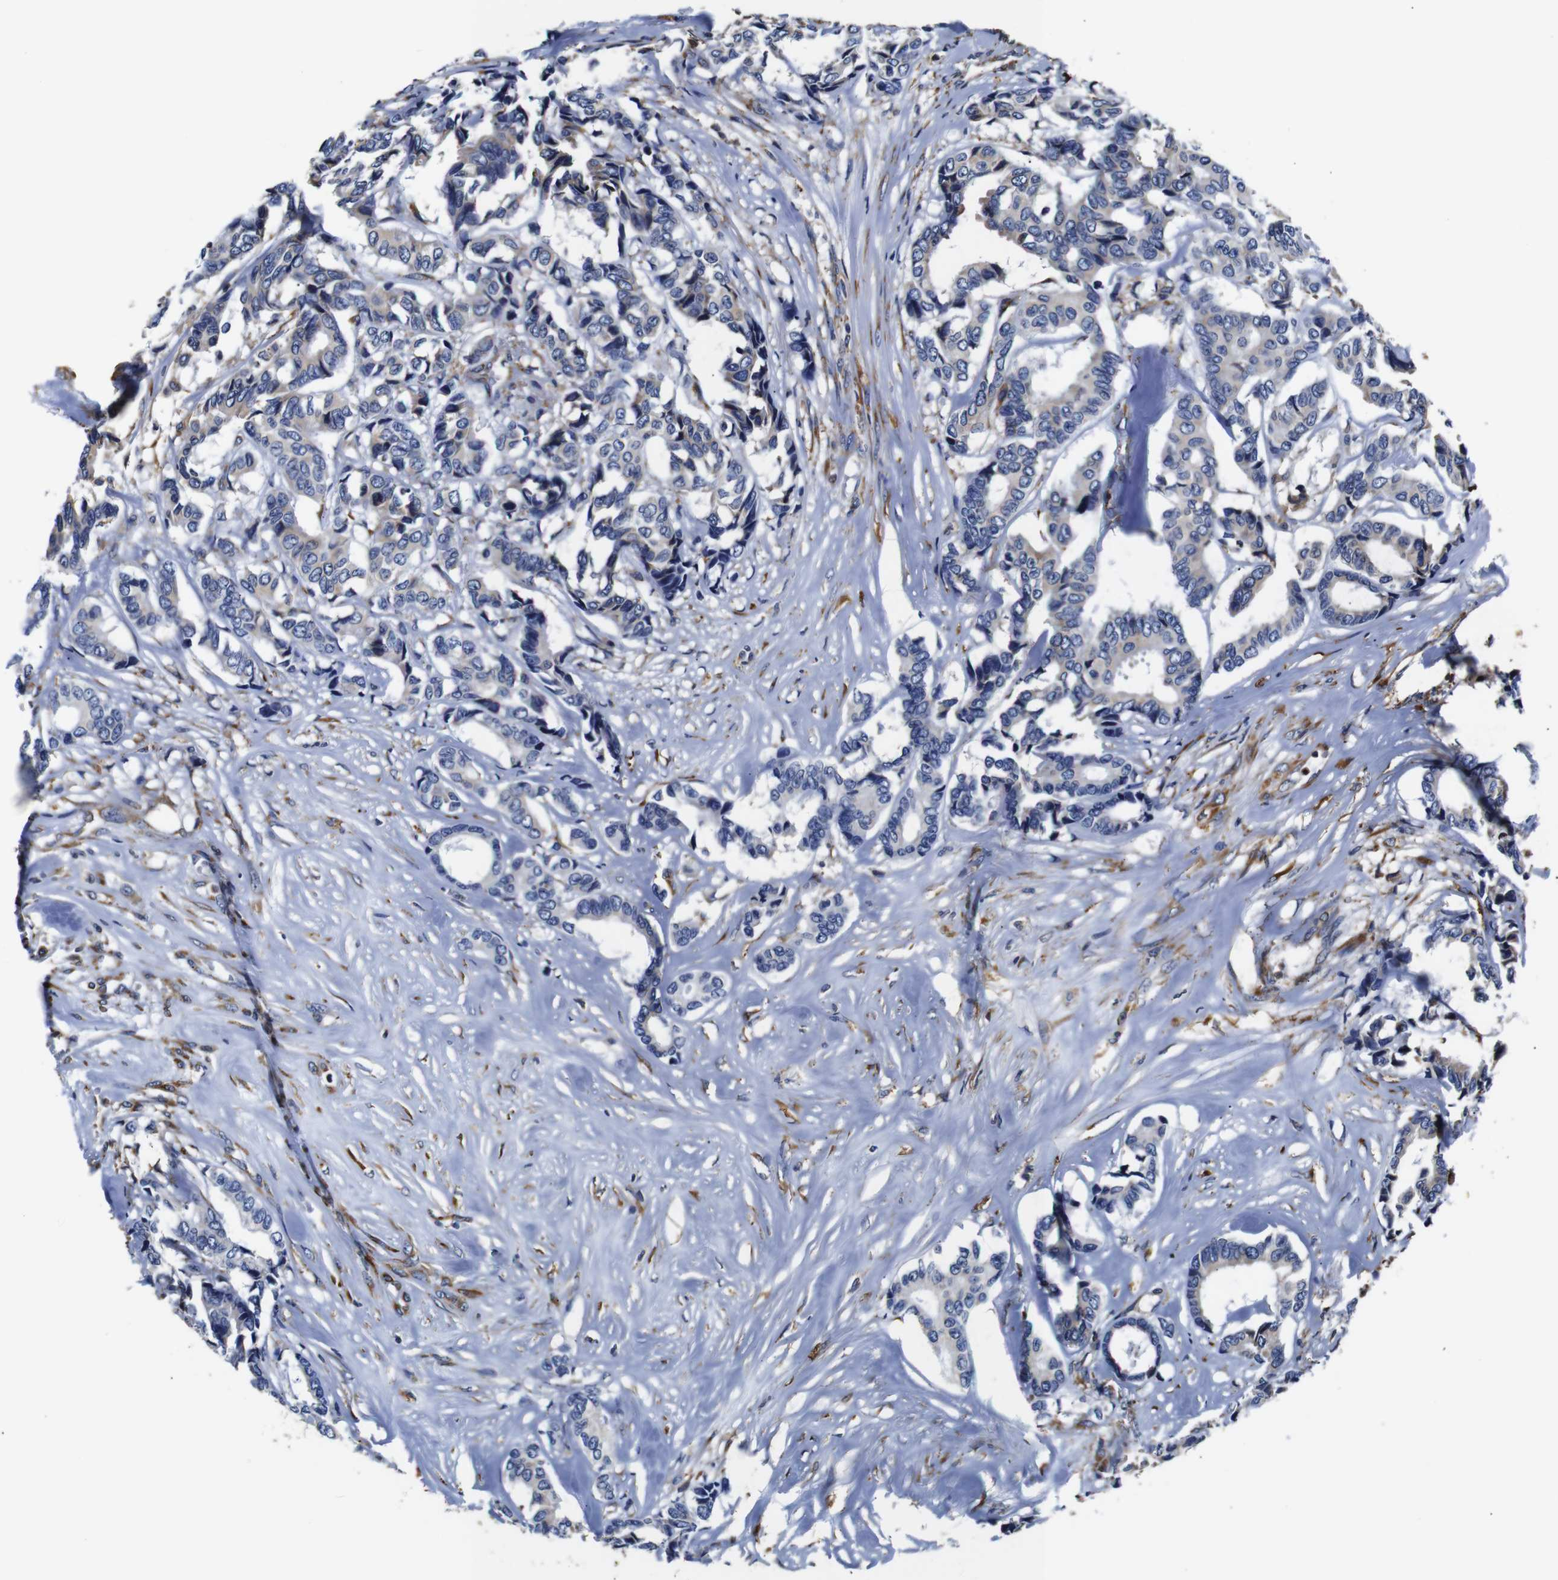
{"staining": {"intensity": "weak", "quantity": "<25%", "location": "cytoplasmic/membranous"}, "tissue": "breast cancer", "cell_type": "Tumor cells", "image_type": "cancer", "snomed": [{"axis": "morphology", "description": "Duct carcinoma"}, {"axis": "topography", "description": "Breast"}], "caption": "DAB immunohistochemical staining of human breast cancer displays no significant expression in tumor cells.", "gene": "PPIB", "patient": {"sex": "female", "age": 87}}